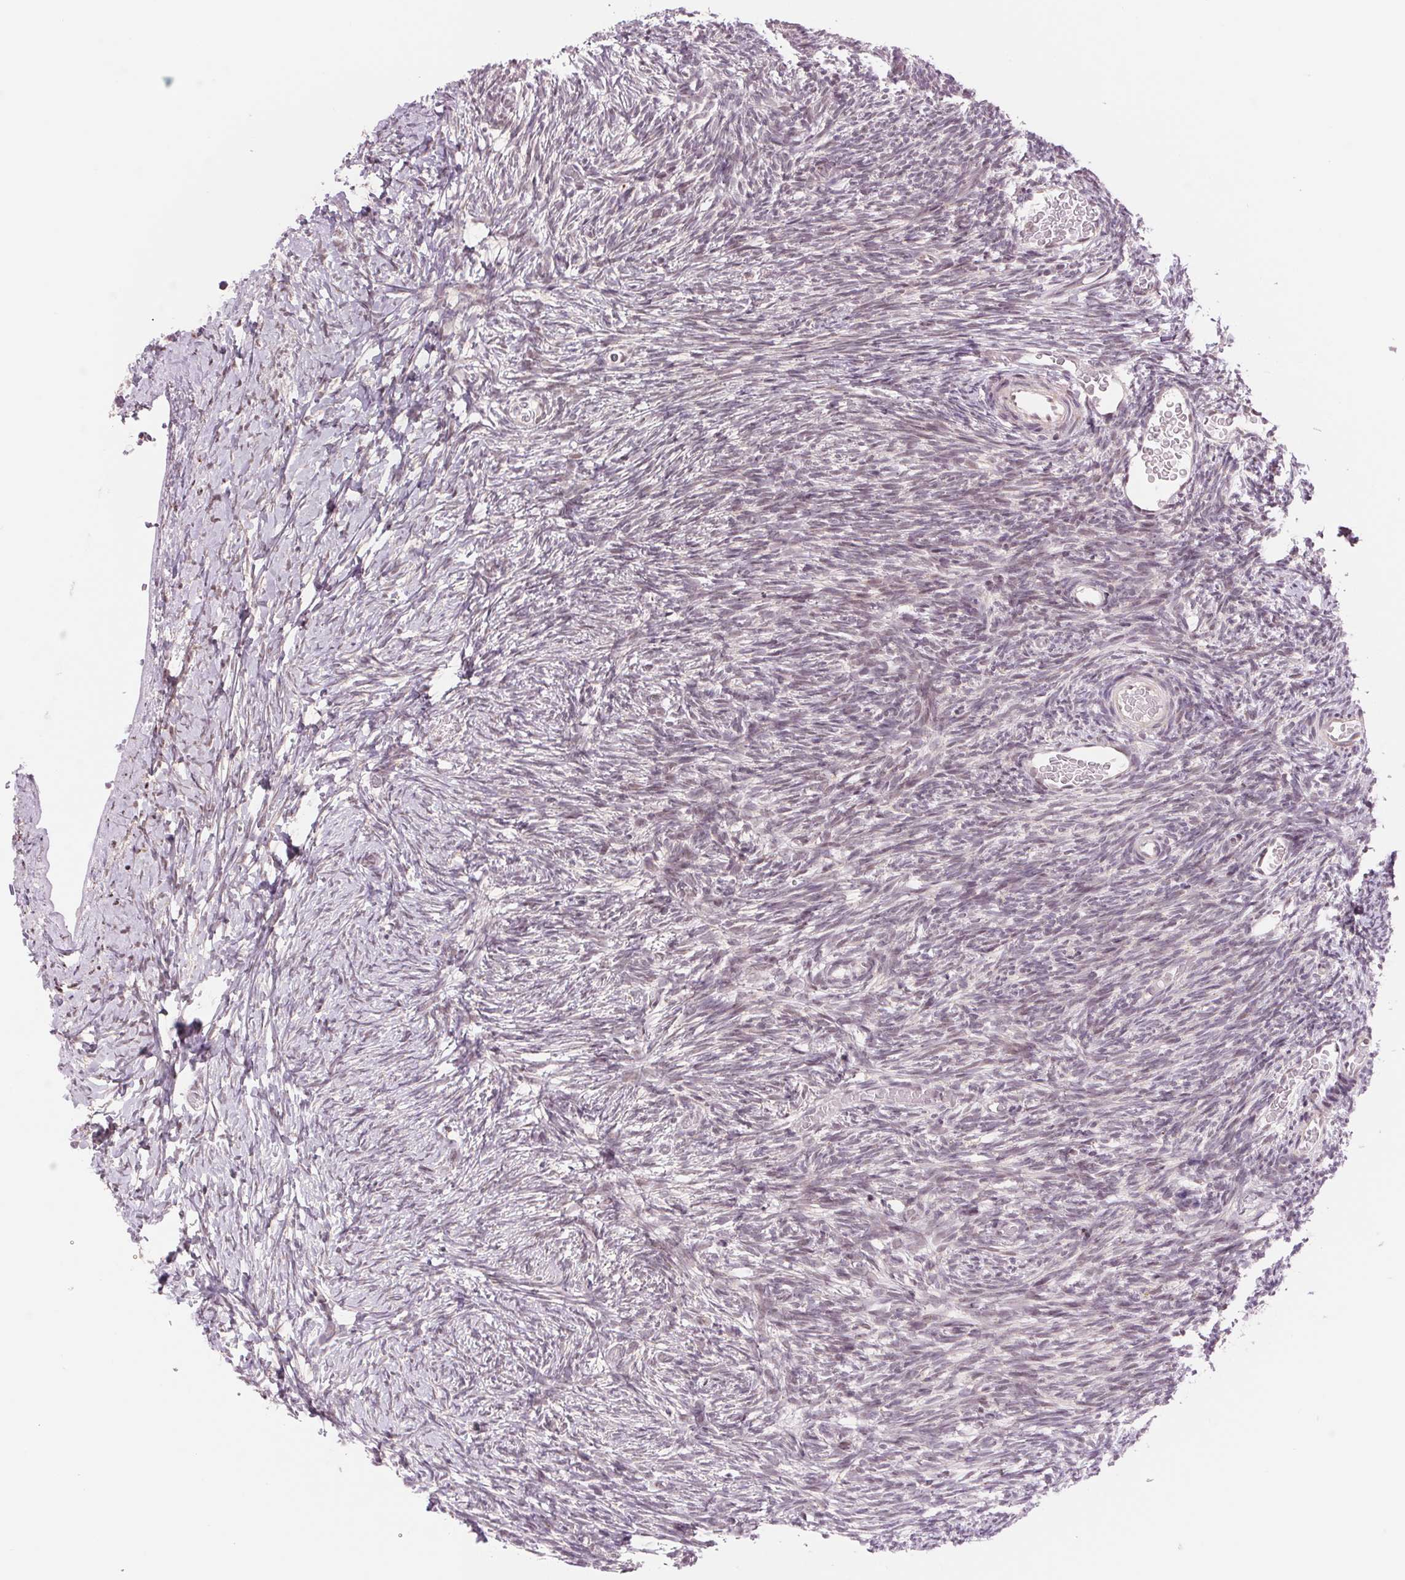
{"staining": {"intensity": "negative", "quantity": "none", "location": "none"}, "tissue": "ovary", "cell_type": "Ovarian stroma cells", "image_type": "normal", "snomed": [{"axis": "morphology", "description": "Normal tissue, NOS"}, {"axis": "topography", "description": "Ovary"}], "caption": "IHC image of benign ovary: human ovary stained with DAB displays no significant protein positivity in ovarian stroma cells.", "gene": "ARHGAP32", "patient": {"sex": "female", "age": 39}}